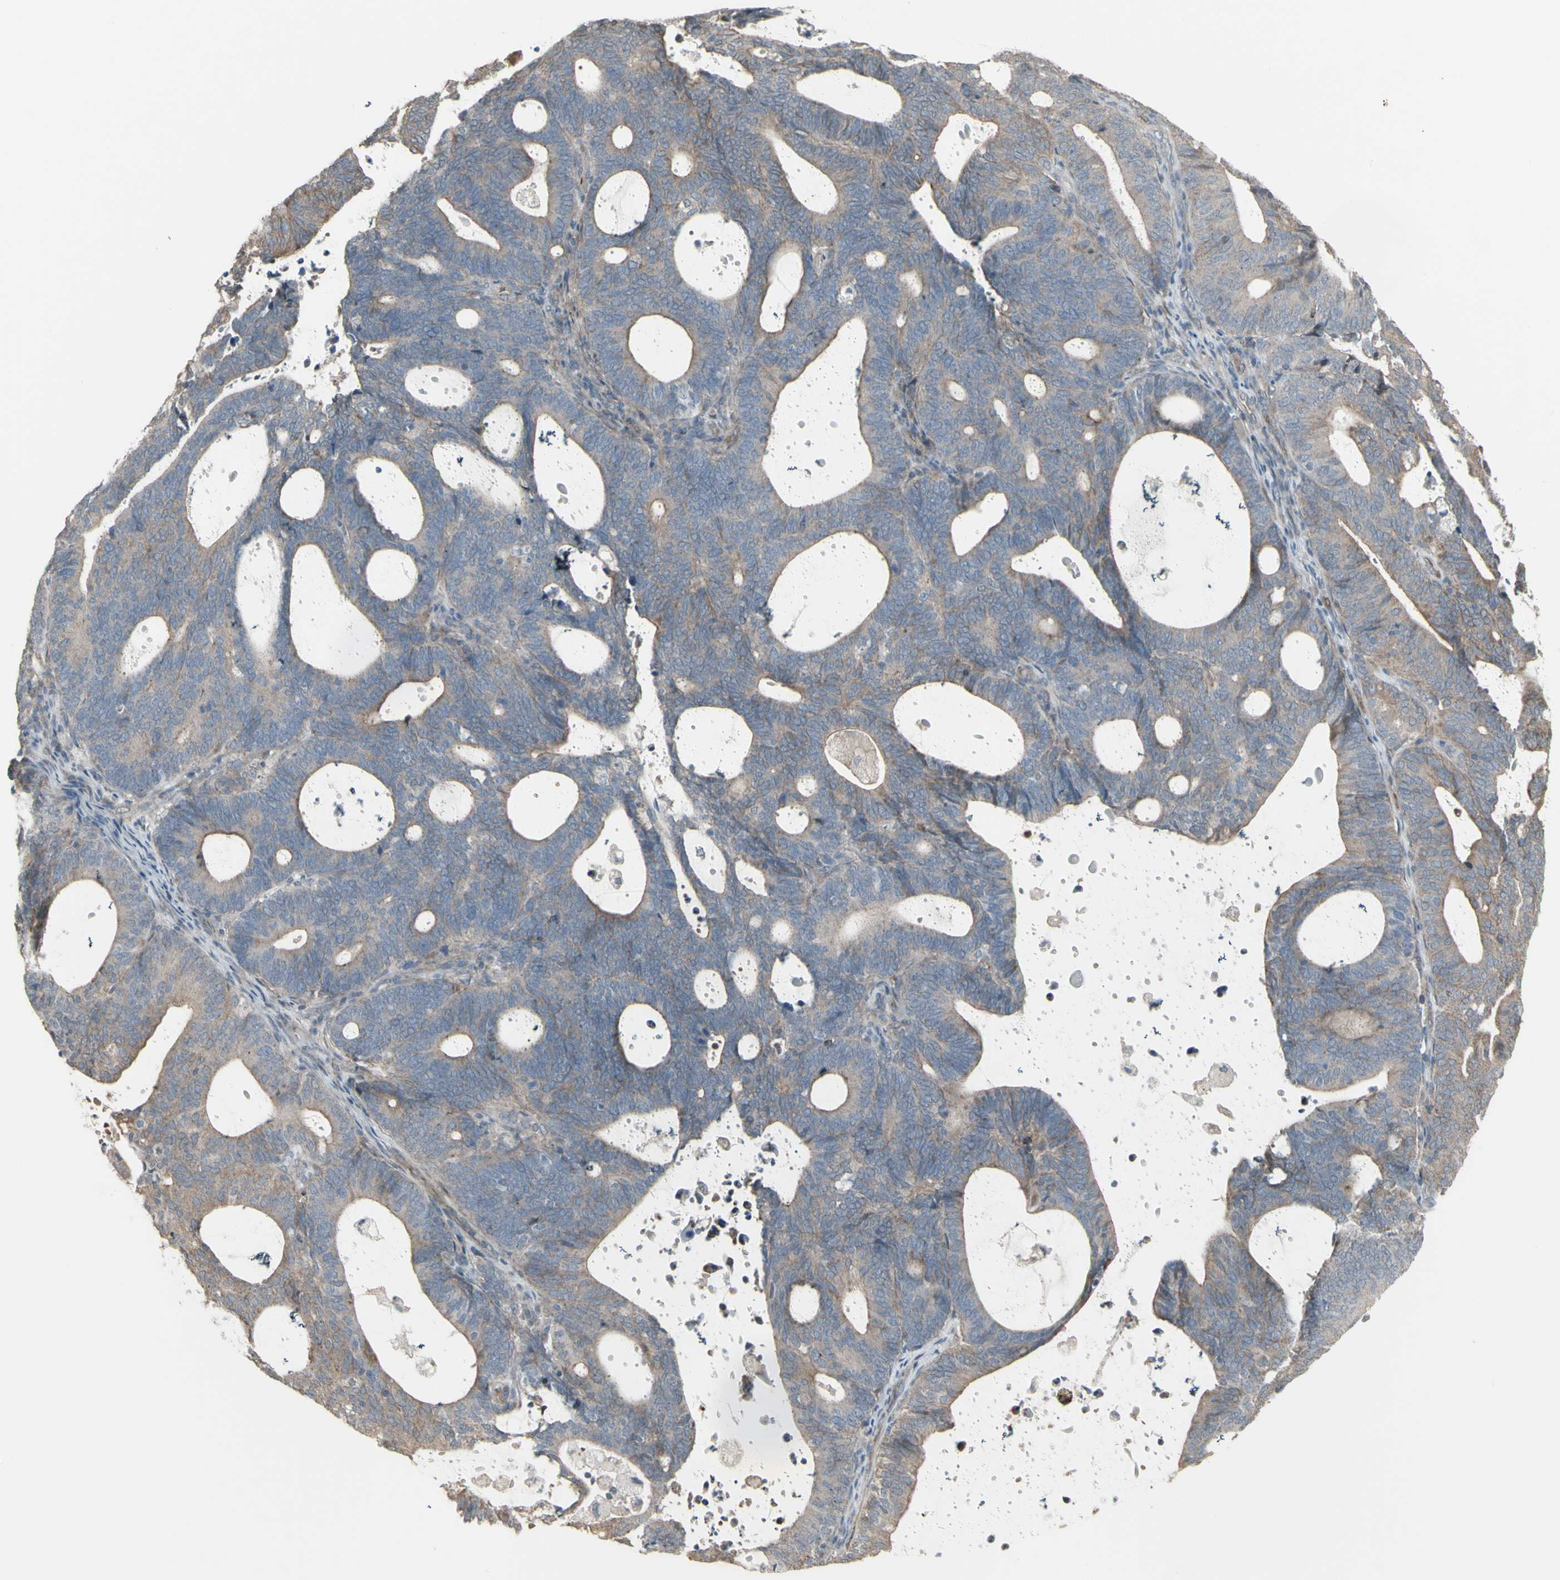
{"staining": {"intensity": "weak", "quantity": ">75%", "location": "cytoplasmic/membranous"}, "tissue": "endometrial cancer", "cell_type": "Tumor cells", "image_type": "cancer", "snomed": [{"axis": "morphology", "description": "Adenocarcinoma, NOS"}, {"axis": "topography", "description": "Uterus"}], "caption": "Protein expression analysis of human endometrial cancer (adenocarcinoma) reveals weak cytoplasmic/membranous positivity in about >75% of tumor cells. Using DAB (3,3'-diaminobenzidine) (brown) and hematoxylin (blue) stains, captured at high magnification using brightfield microscopy.", "gene": "GRAMD1B", "patient": {"sex": "female", "age": 83}}